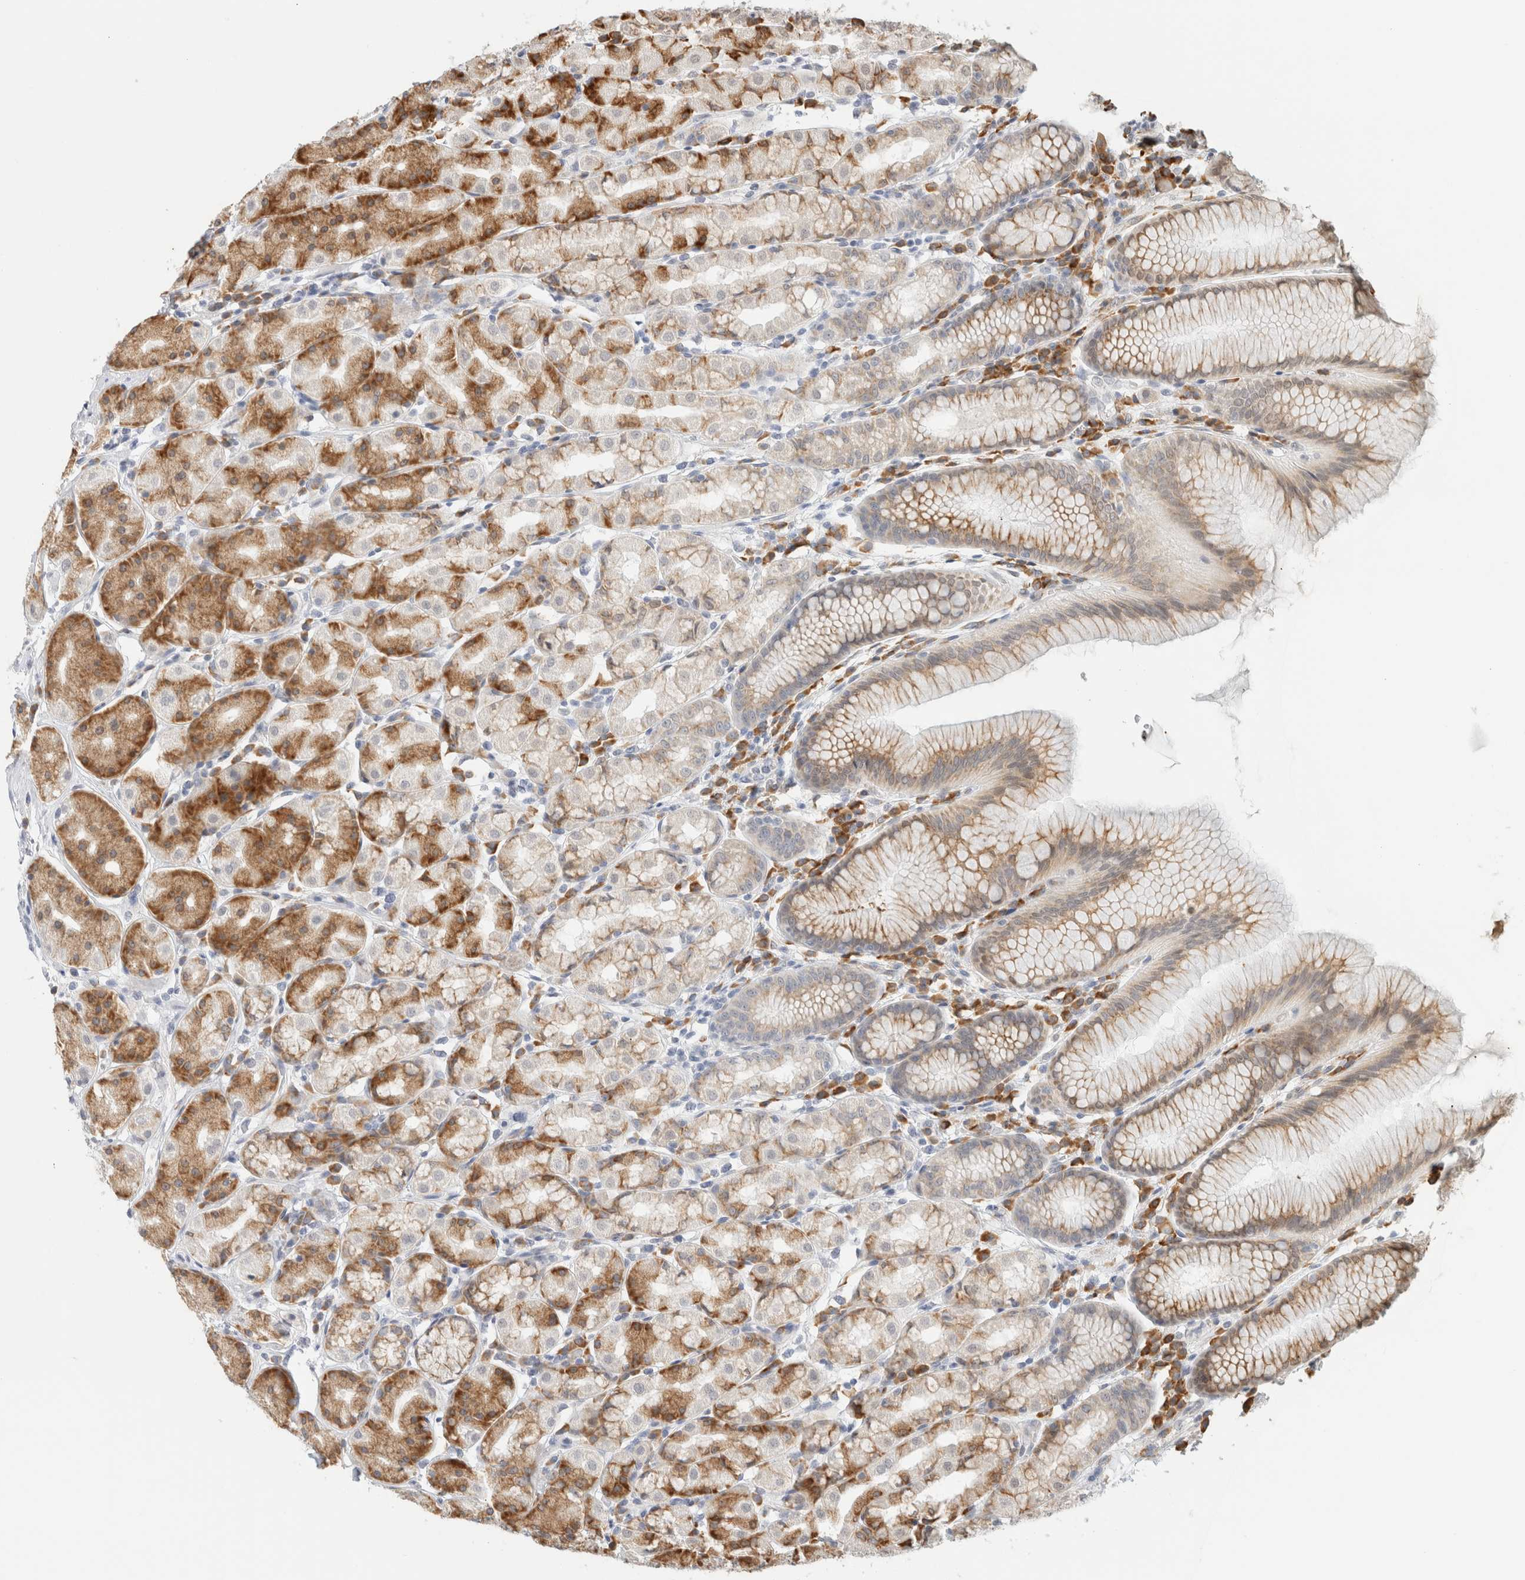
{"staining": {"intensity": "moderate", "quantity": "25%-75%", "location": "cytoplasmic/membranous"}, "tissue": "stomach", "cell_type": "Glandular cells", "image_type": "normal", "snomed": [{"axis": "morphology", "description": "Normal tissue, NOS"}, {"axis": "topography", "description": "Stomach, lower"}], "caption": "Immunohistochemistry (IHC) (DAB) staining of normal stomach displays moderate cytoplasmic/membranous protein expression in approximately 25%-75% of glandular cells.", "gene": "HDLBP", "patient": {"sex": "female", "age": 56}}